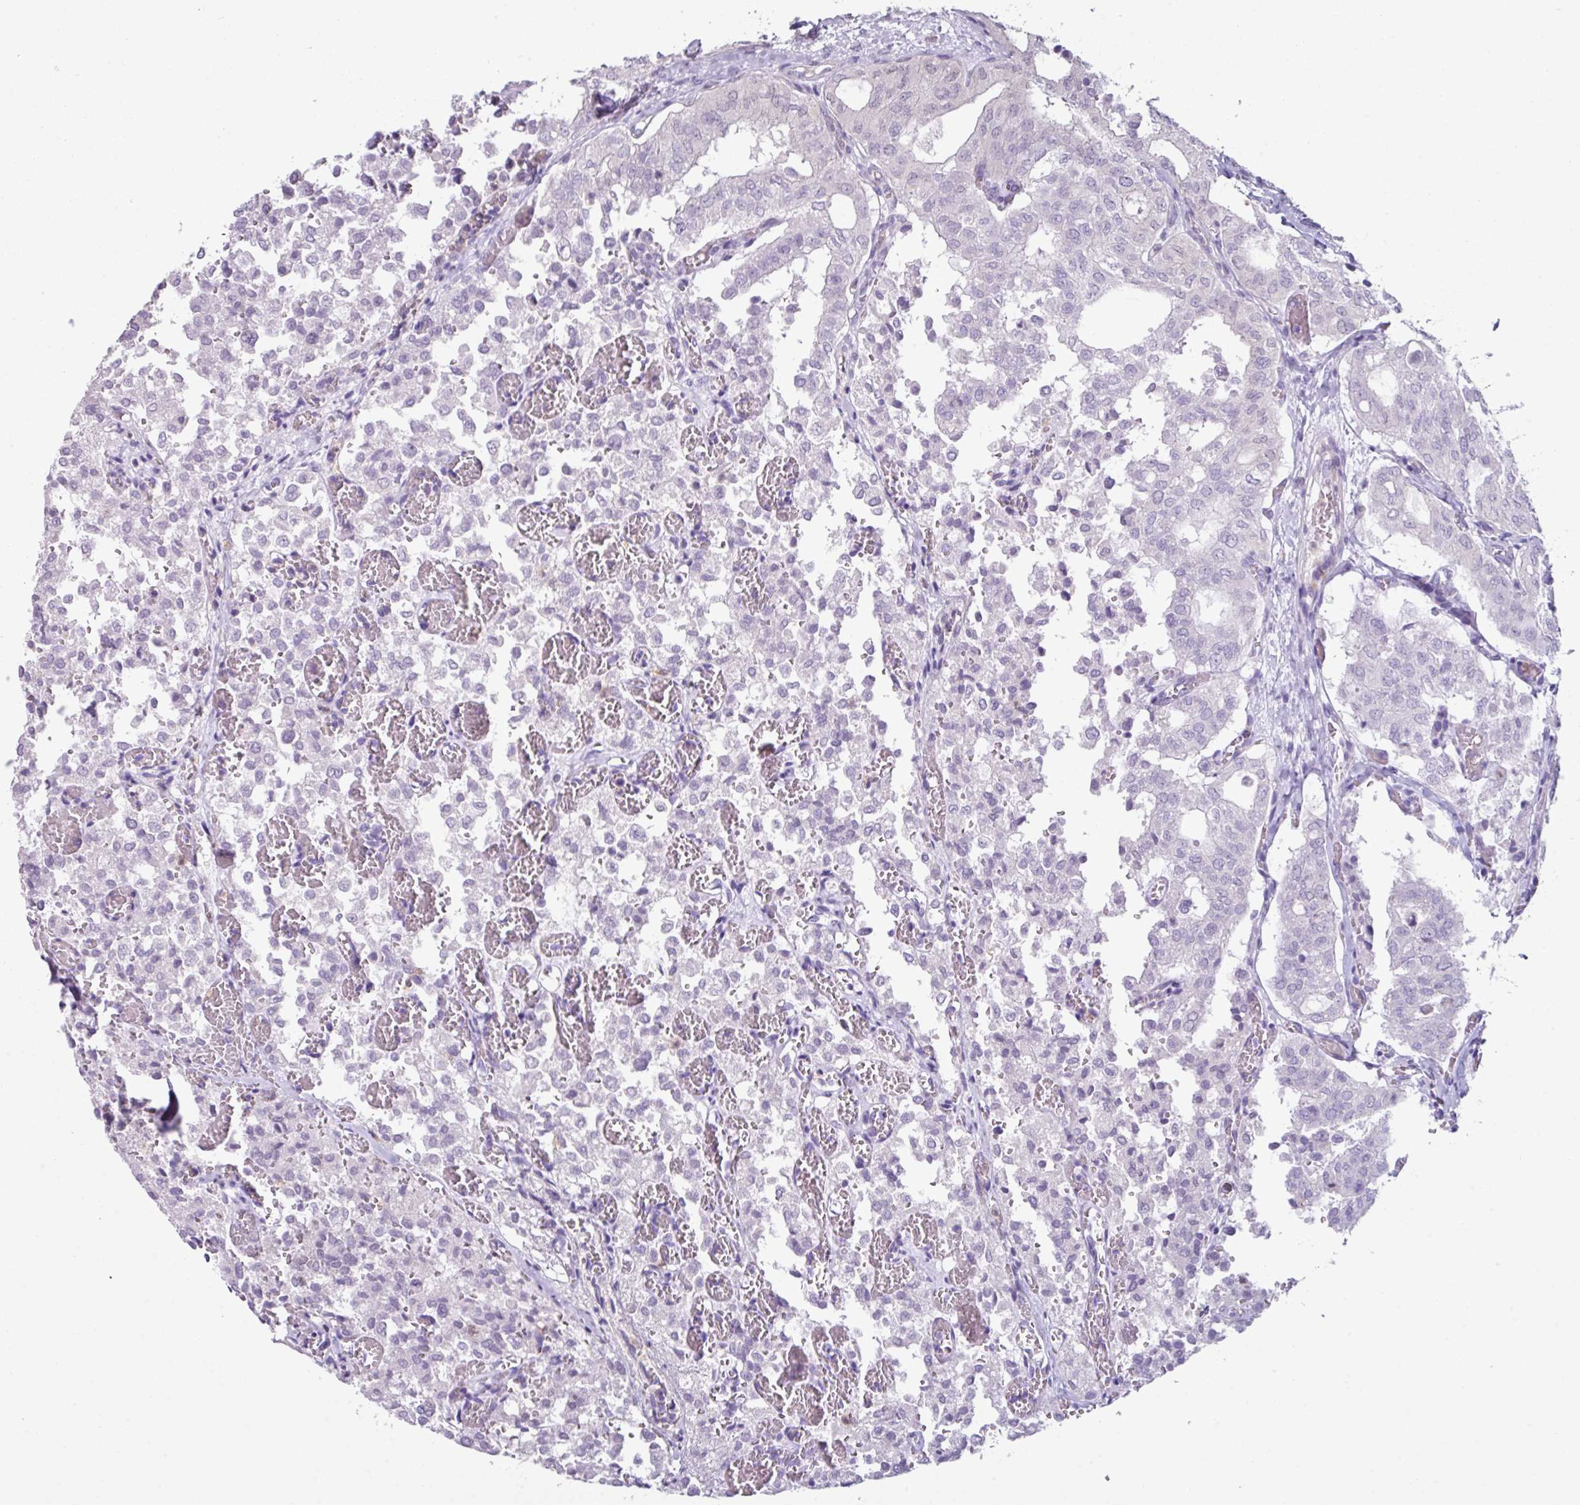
{"staining": {"intensity": "weak", "quantity": "25%-75%", "location": "nuclear"}, "tissue": "thyroid cancer", "cell_type": "Tumor cells", "image_type": "cancer", "snomed": [{"axis": "morphology", "description": "Follicular adenoma carcinoma, NOS"}, {"axis": "topography", "description": "Thyroid gland"}], "caption": "Immunohistochemical staining of thyroid cancer (follicular adenoma carcinoma) reveals low levels of weak nuclear protein staining in about 25%-75% of tumor cells. The protein is stained brown, and the nuclei are stained in blue (DAB IHC with brightfield microscopy, high magnification).", "gene": "TTLL12", "patient": {"sex": "male", "age": 75}}